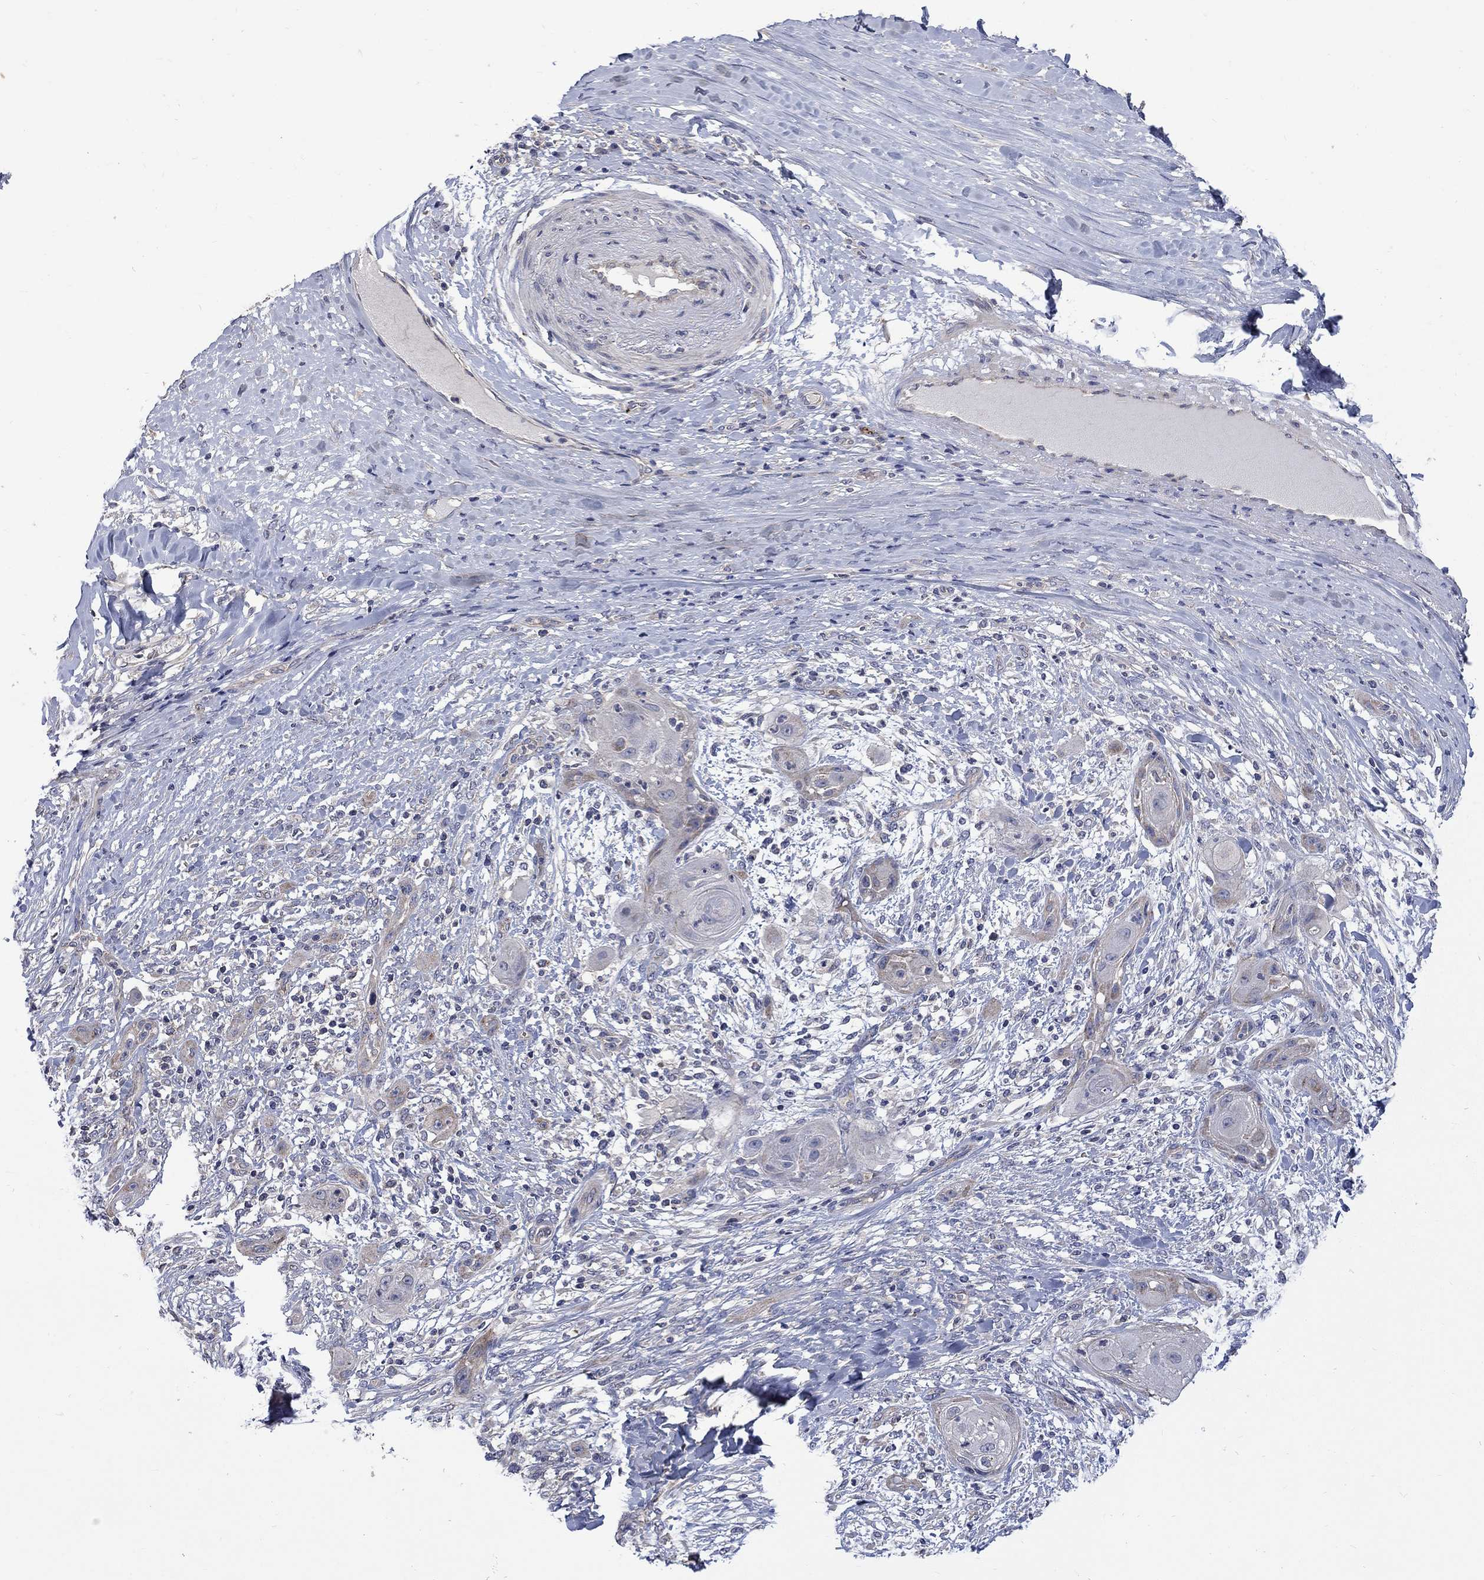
{"staining": {"intensity": "weak", "quantity": "25%-75%", "location": "cytoplasmic/membranous"}, "tissue": "skin cancer", "cell_type": "Tumor cells", "image_type": "cancer", "snomed": [{"axis": "morphology", "description": "Squamous cell carcinoma, NOS"}, {"axis": "topography", "description": "Skin"}], "caption": "IHC (DAB) staining of human skin cancer (squamous cell carcinoma) demonstrates weak cytoplasmic/membranous protein positivity in approximately 25%-75% of tumor cells.", "gene": "HSPA12A", "patient": {"sex": "male", "age": 62}}